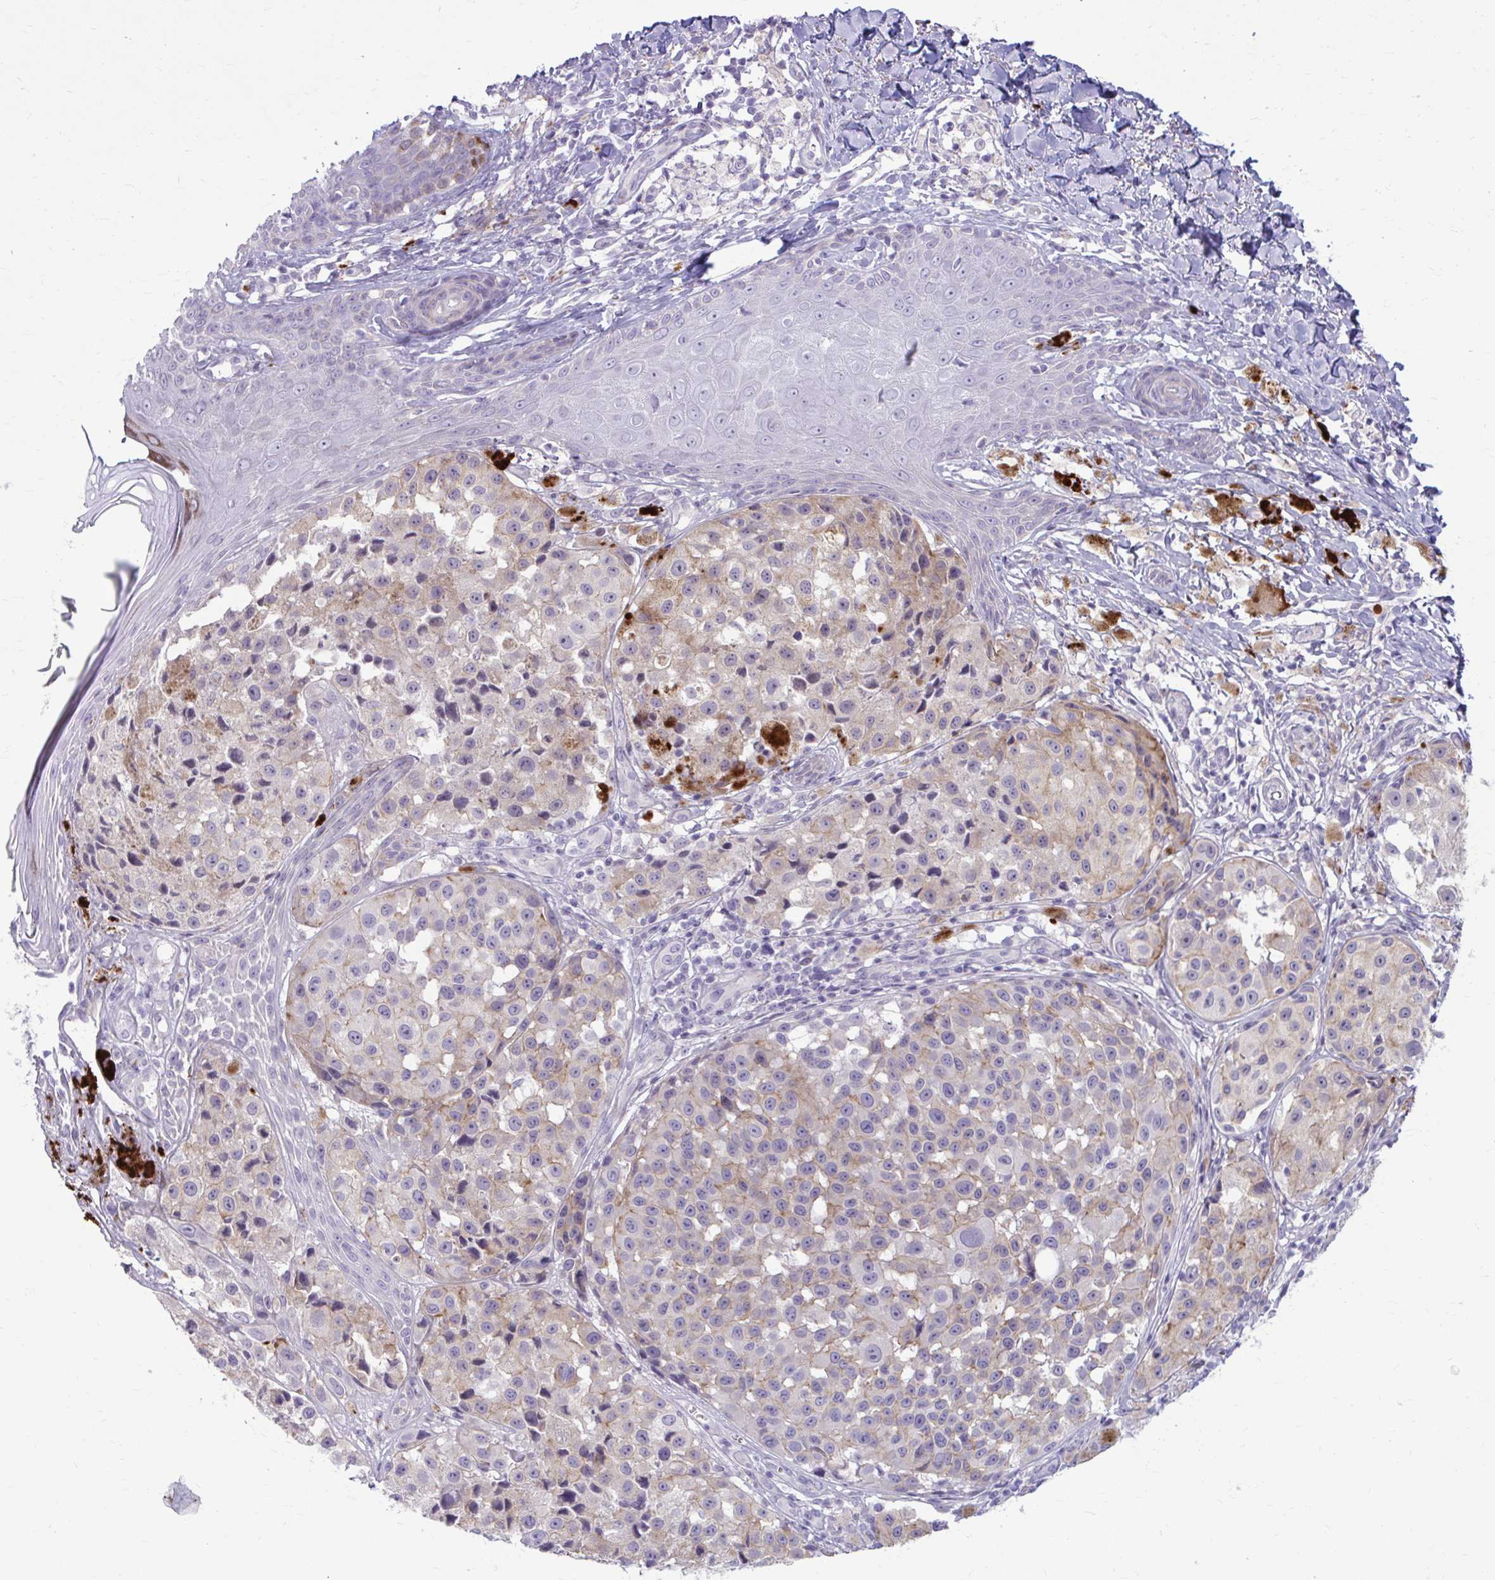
{"staining": {"intensity": "moderate", "quantity": "<25%", "location": "cytoplasmic/membranous"}, "tissue": "melanoma", "cell_type": "Tumor cells", "image_type": "cancer", "snomed": [{"axis": "morphology", "description": "Malignant melanoma, NOS"}, {"axis": "topography", "description": "Skin"}], "caption": "Tumor cells reveal moderate cytoplasmic/membranous expression in approximately <25% of cells in malignant melanoma.", "gene": "CHIA", "patient": {"sex": "male", "age": 39}}